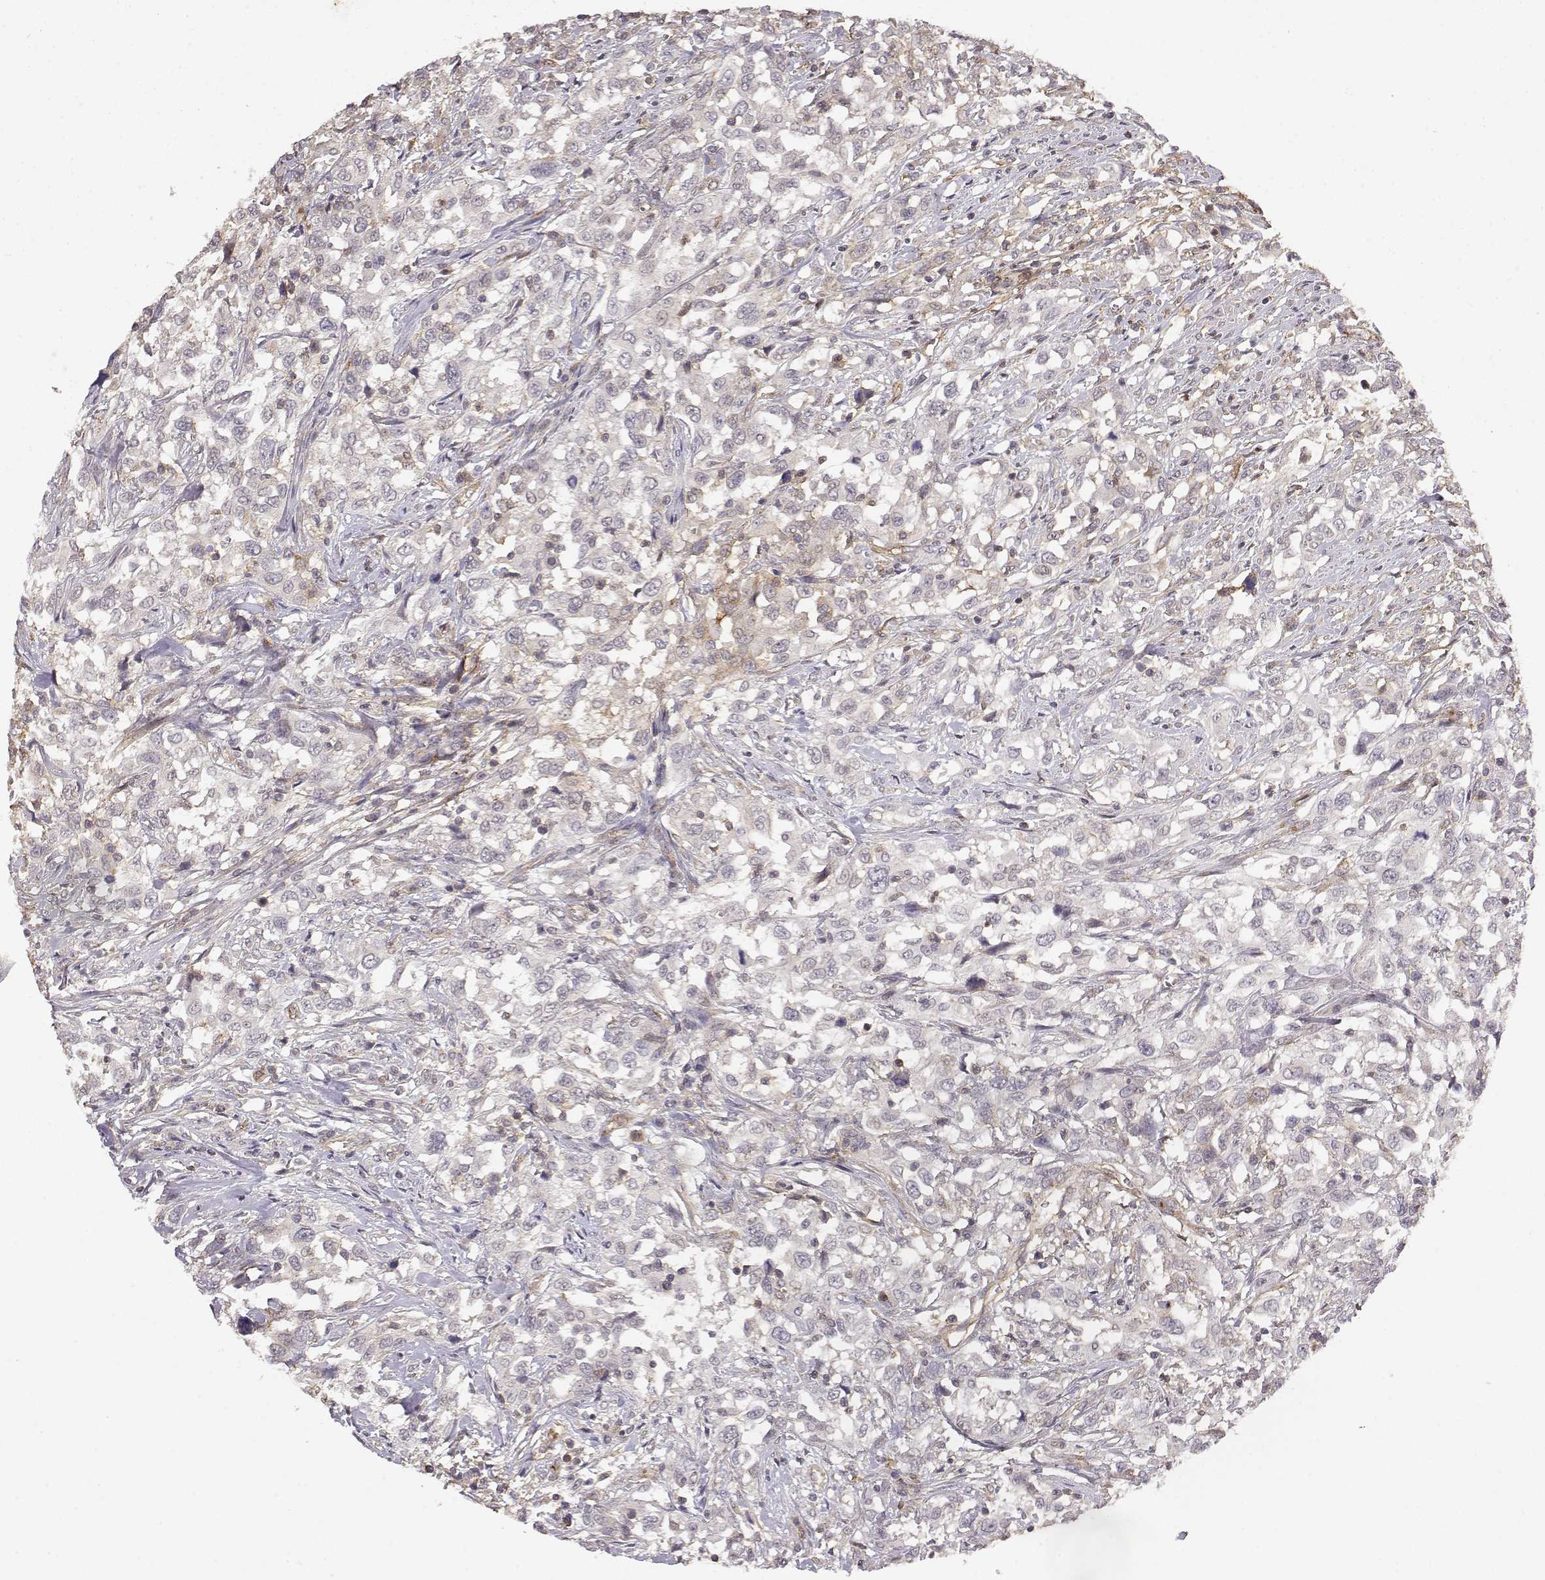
{"staining": {"intensity": "negative", "quantity": "none", "location": "none"}, "tissue": "urothelial cancer", "cell_type": "Tumor cells", "image_type": "cancer", "snomed": [{"axis": "morphology", "description": "Urothelial carcinoma, NOS"}, {"axis": "morphology", "description": "Urothelial carcinoma, High grade"}, {"axis": "topography", "description": "Urinary bladder"}], "caption": "Tumor cells are negative for brown protein staining in transitional cell carcinoma.", "gene": "IFITM1", "patient": {"sex": "female", "age": 64}}